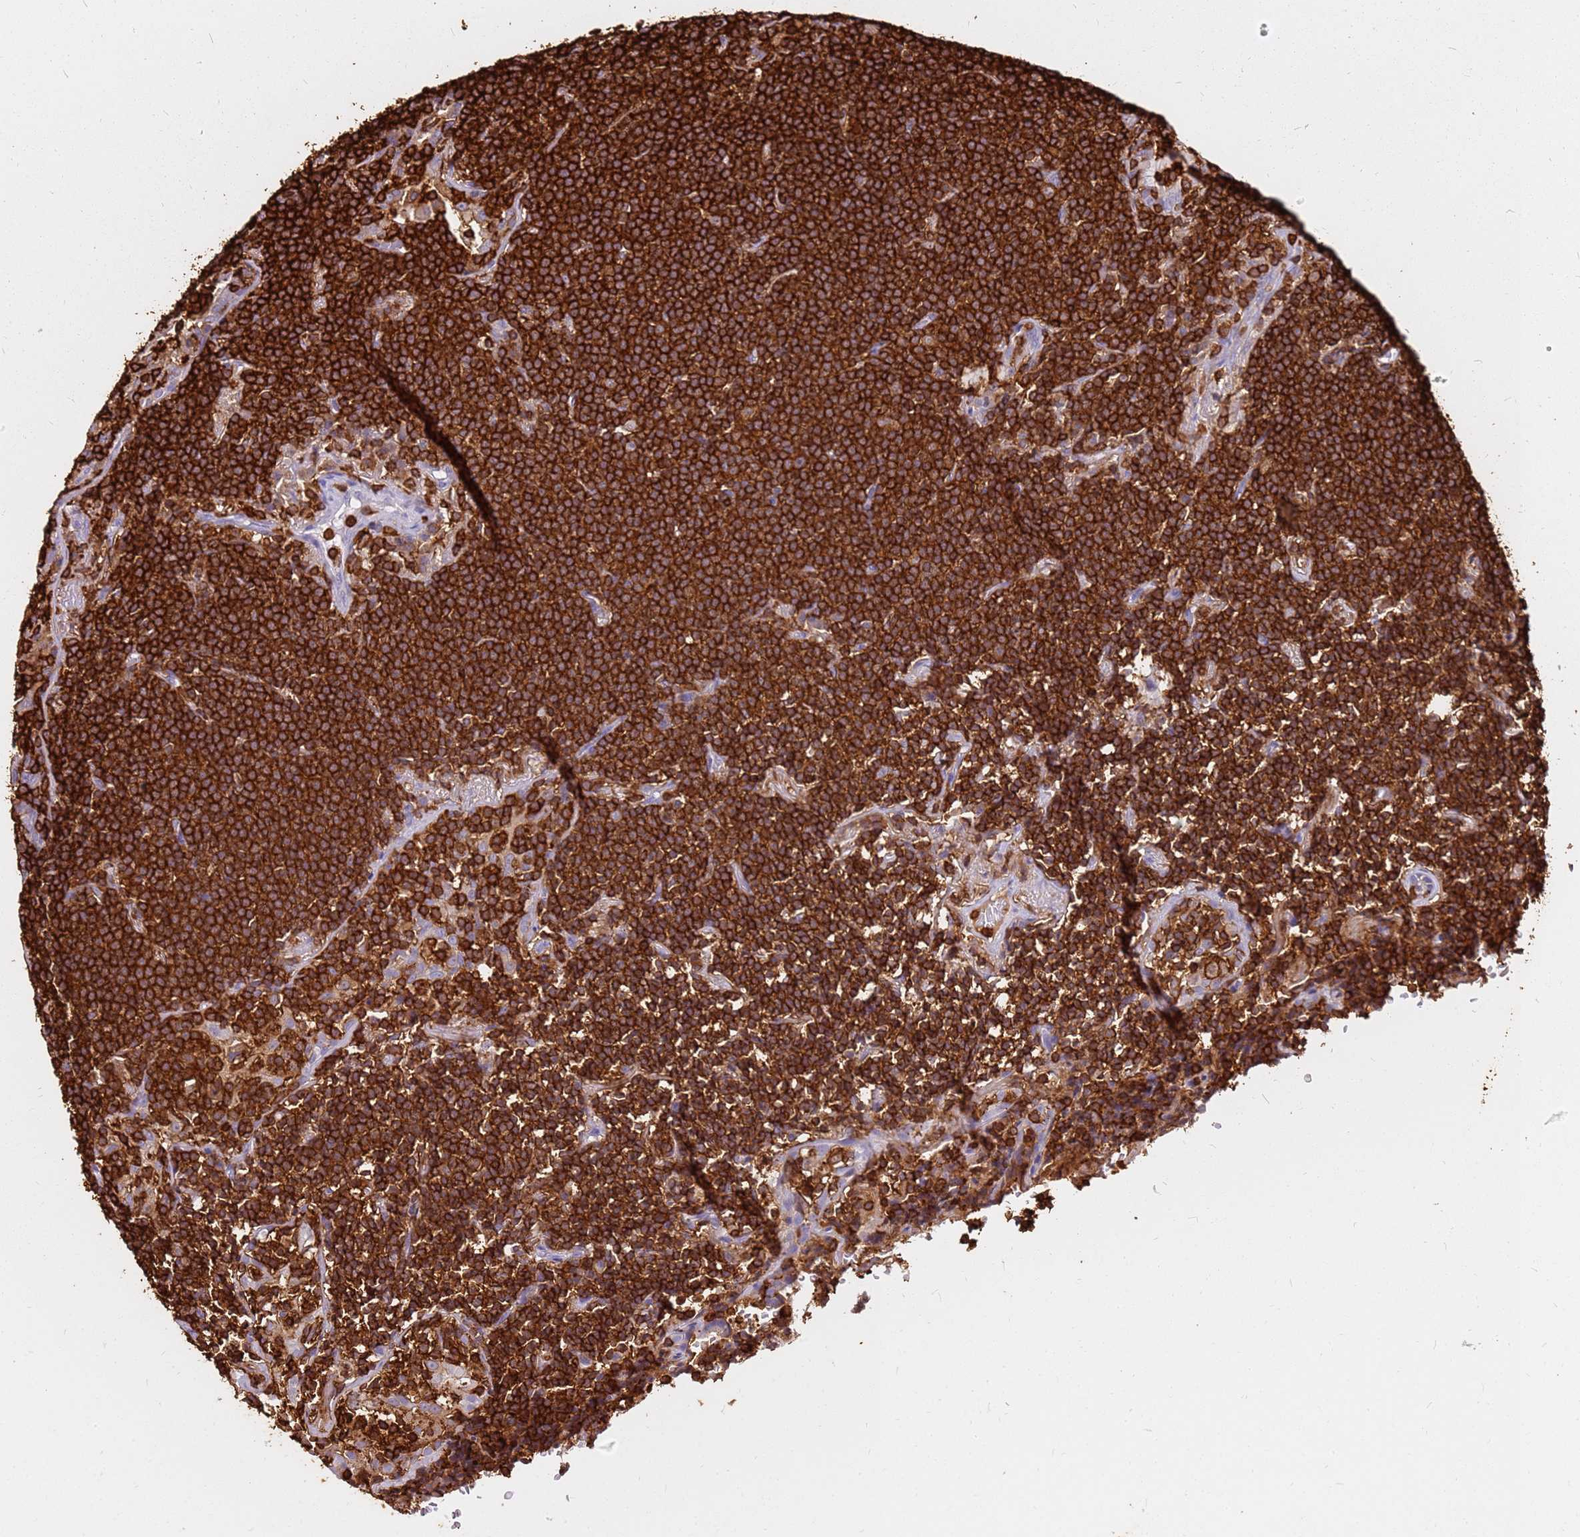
{"staining": {"intensity": "strong", "quantity": ">75%", "location": "cytoplasmic/membranous"}, "tissue": "lymphoma", "cell_type": "Tumor cells", "image_type": "cancer", "snomed": [{"axis": "morphology", "description": "Malignant lymphoma, non-Hodgkin's type, Low grade"}, {"axis": "topography", "description": "Lung"}], "caption": "High-magnification brightfield microscopy of lymphoma stained with DAB (brown) and counterstained with hematoxylin (blue). tumor cells exhibit strong cytoplasmic/membranous expression is appreciated in approximately>75% of cells. The staining is performed using DAB (3,3'-diaminobenzidine) brown chromogen to label protein expression. The nuclei are counter-stained blue using hematoxylin.", "gene": "CORO1A", "patient": {"sex": "female", "age": 71}}